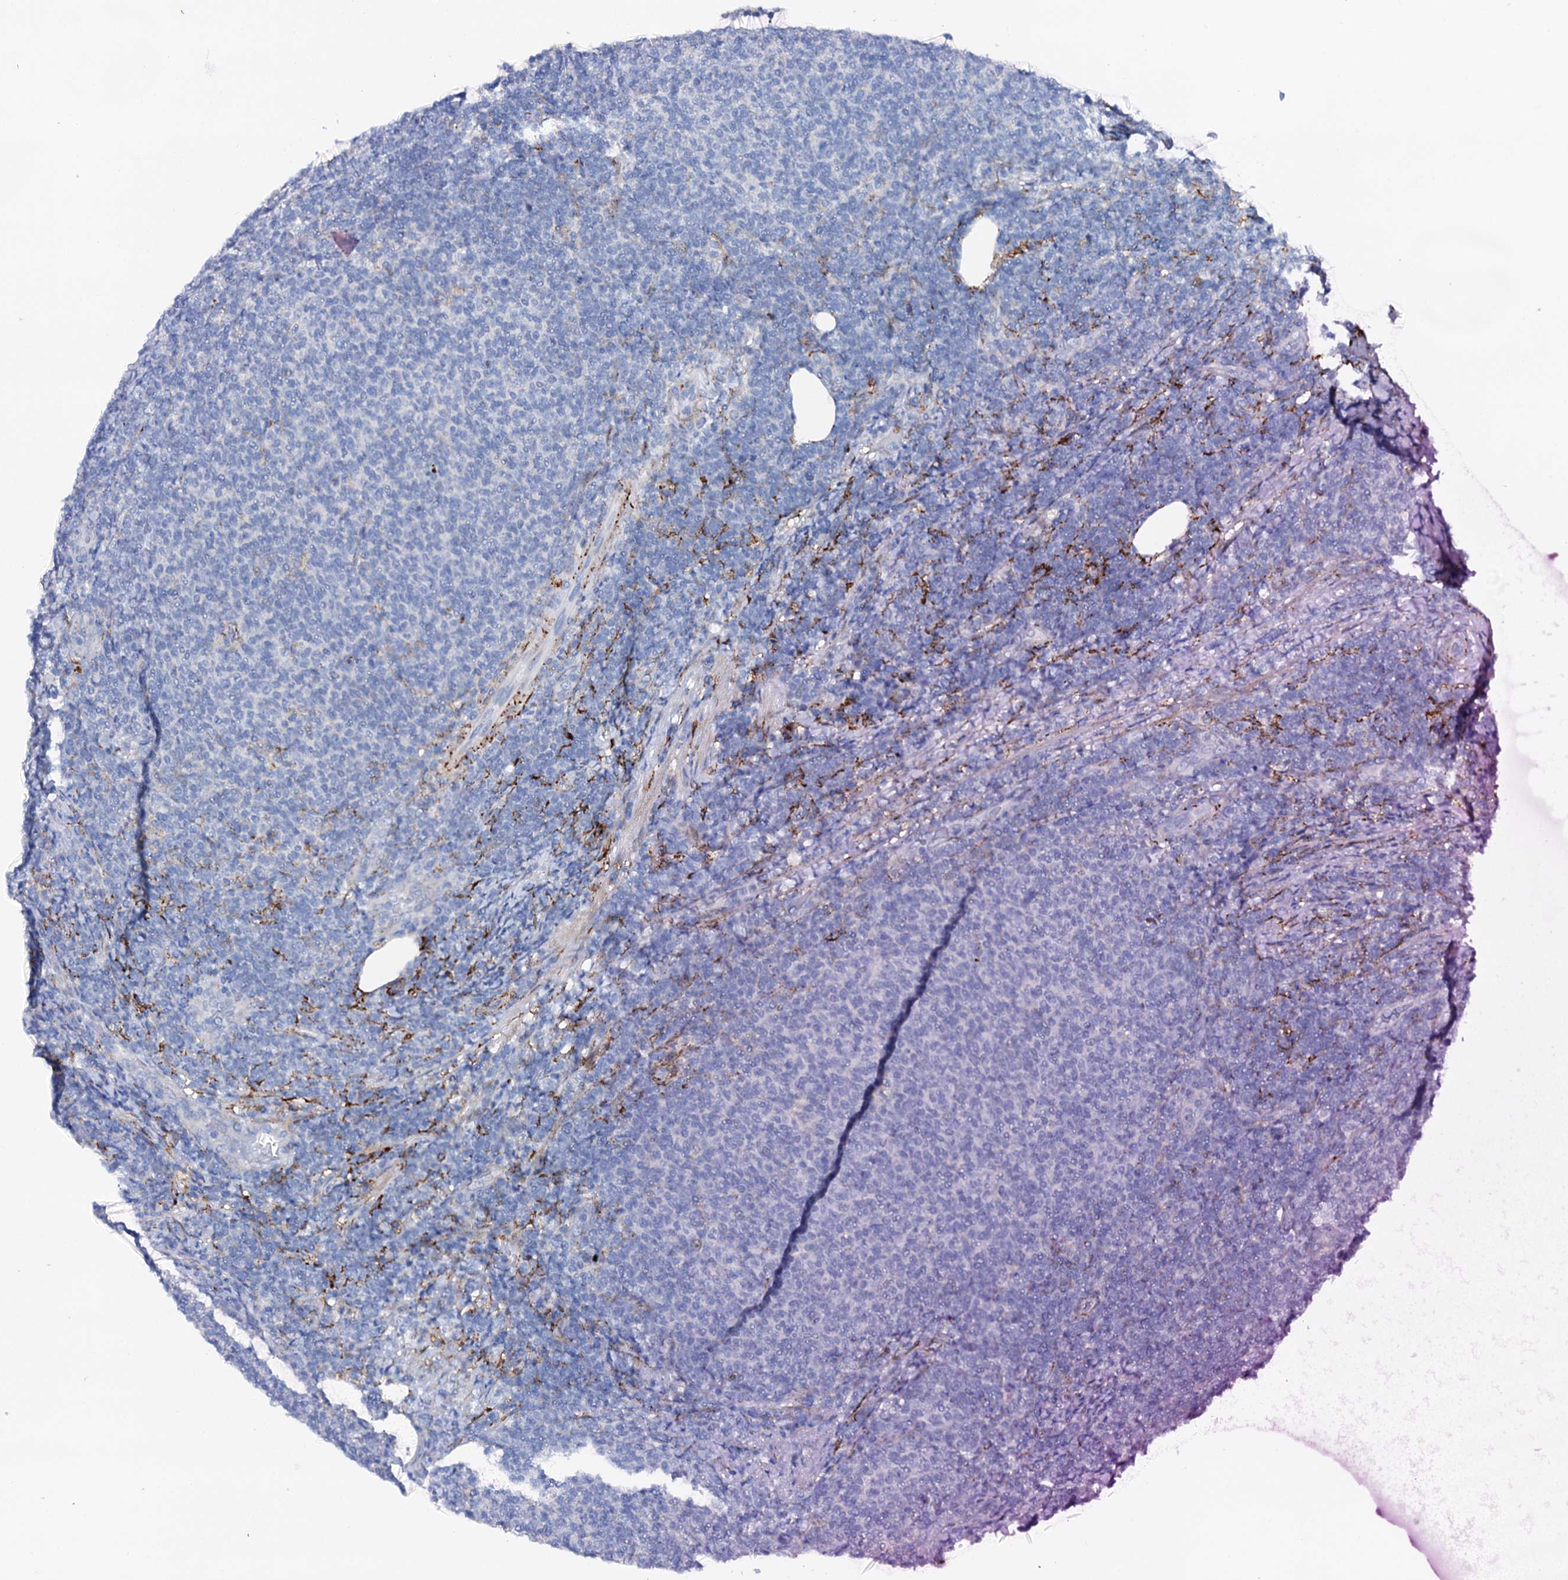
{"staining": {"intensity": "negative", "quantity": "none", "location": "none"}, "tissue": "lymphoma", "cell_type": "Tumor cells", "image_type": "cancer", "snomed": [{"axis": "morphology", "description": "Malignant lymphoma, non-Hodgkin's type, Low grade"}, {"axis": "topography", "description": "Lymph node"}], "caption": "Immunohistochemistry (IHC) micrograph of human malignant lymphoma, non-Hodgkin's type (low-grade) stained for a protein (brown), which displays no expression in tumor cells.", "gene": "MED13L", "patient": {"sex": "male", "age": 66}}